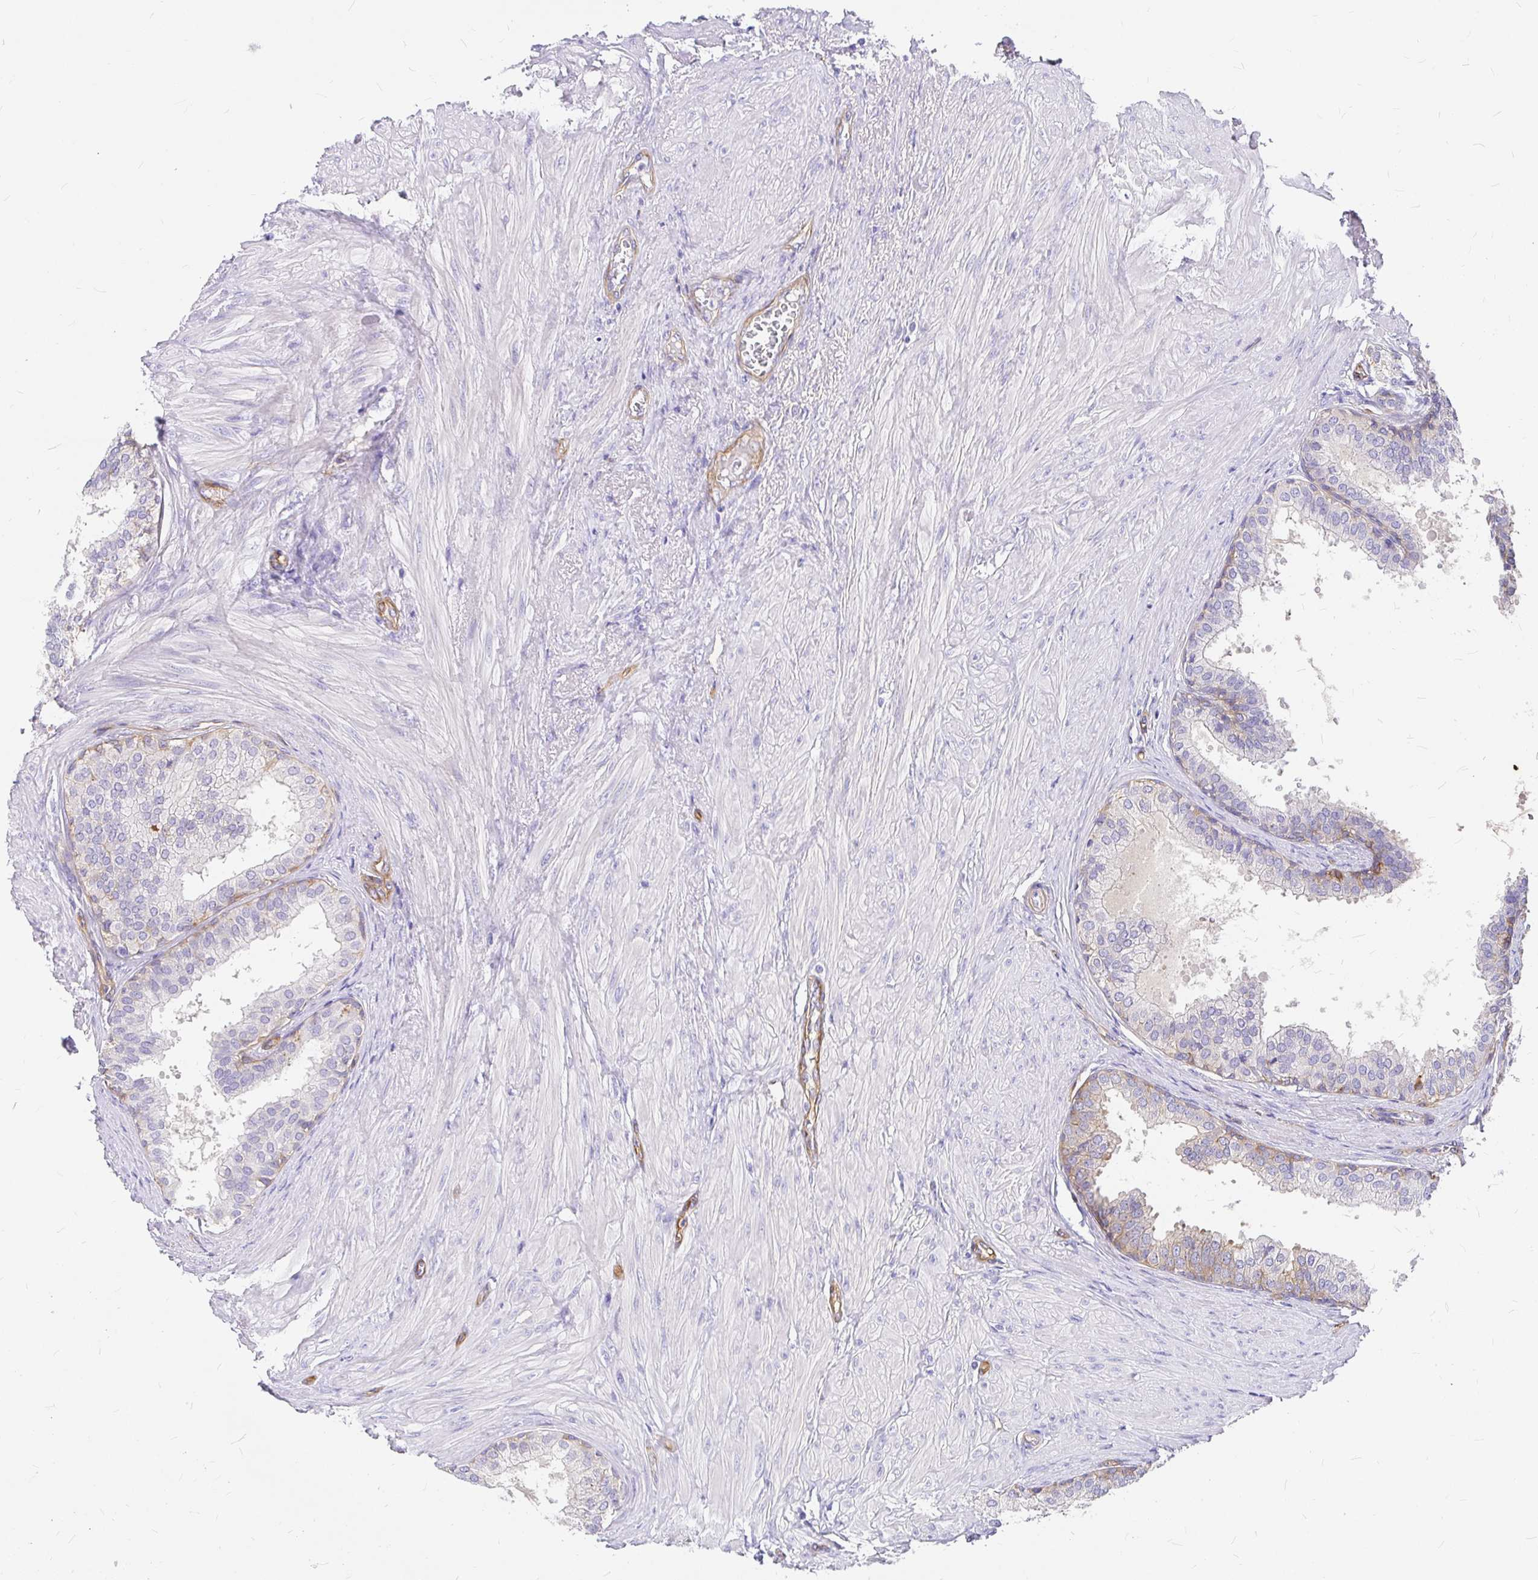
{"staining": {"intensity": "moderate", "quantity": "<25%", "location": "cytoplasmic/membranous"}, "tissue": "prostate", "cell_type": "Glandular cells", "image_type": "normal", "snomed": [{"axis": "morphology", "description": "Normal tissue, NOS"}, {"axis": "topography", "description": "Prostate"}, {"axis": "topography", "description": "Peripheral nerve tissue"}], "caption": "Protein analysis of benign prostate demonstrates moderate cytoplasmic/membranous positivity in about <25% of glandular cells. (DAB (3,3'-diaminobenzidine) IHC with brightfield microscopy, high magnification).", "gene": "MYO1B", "patient": {"sex": "male", "age": 55}}